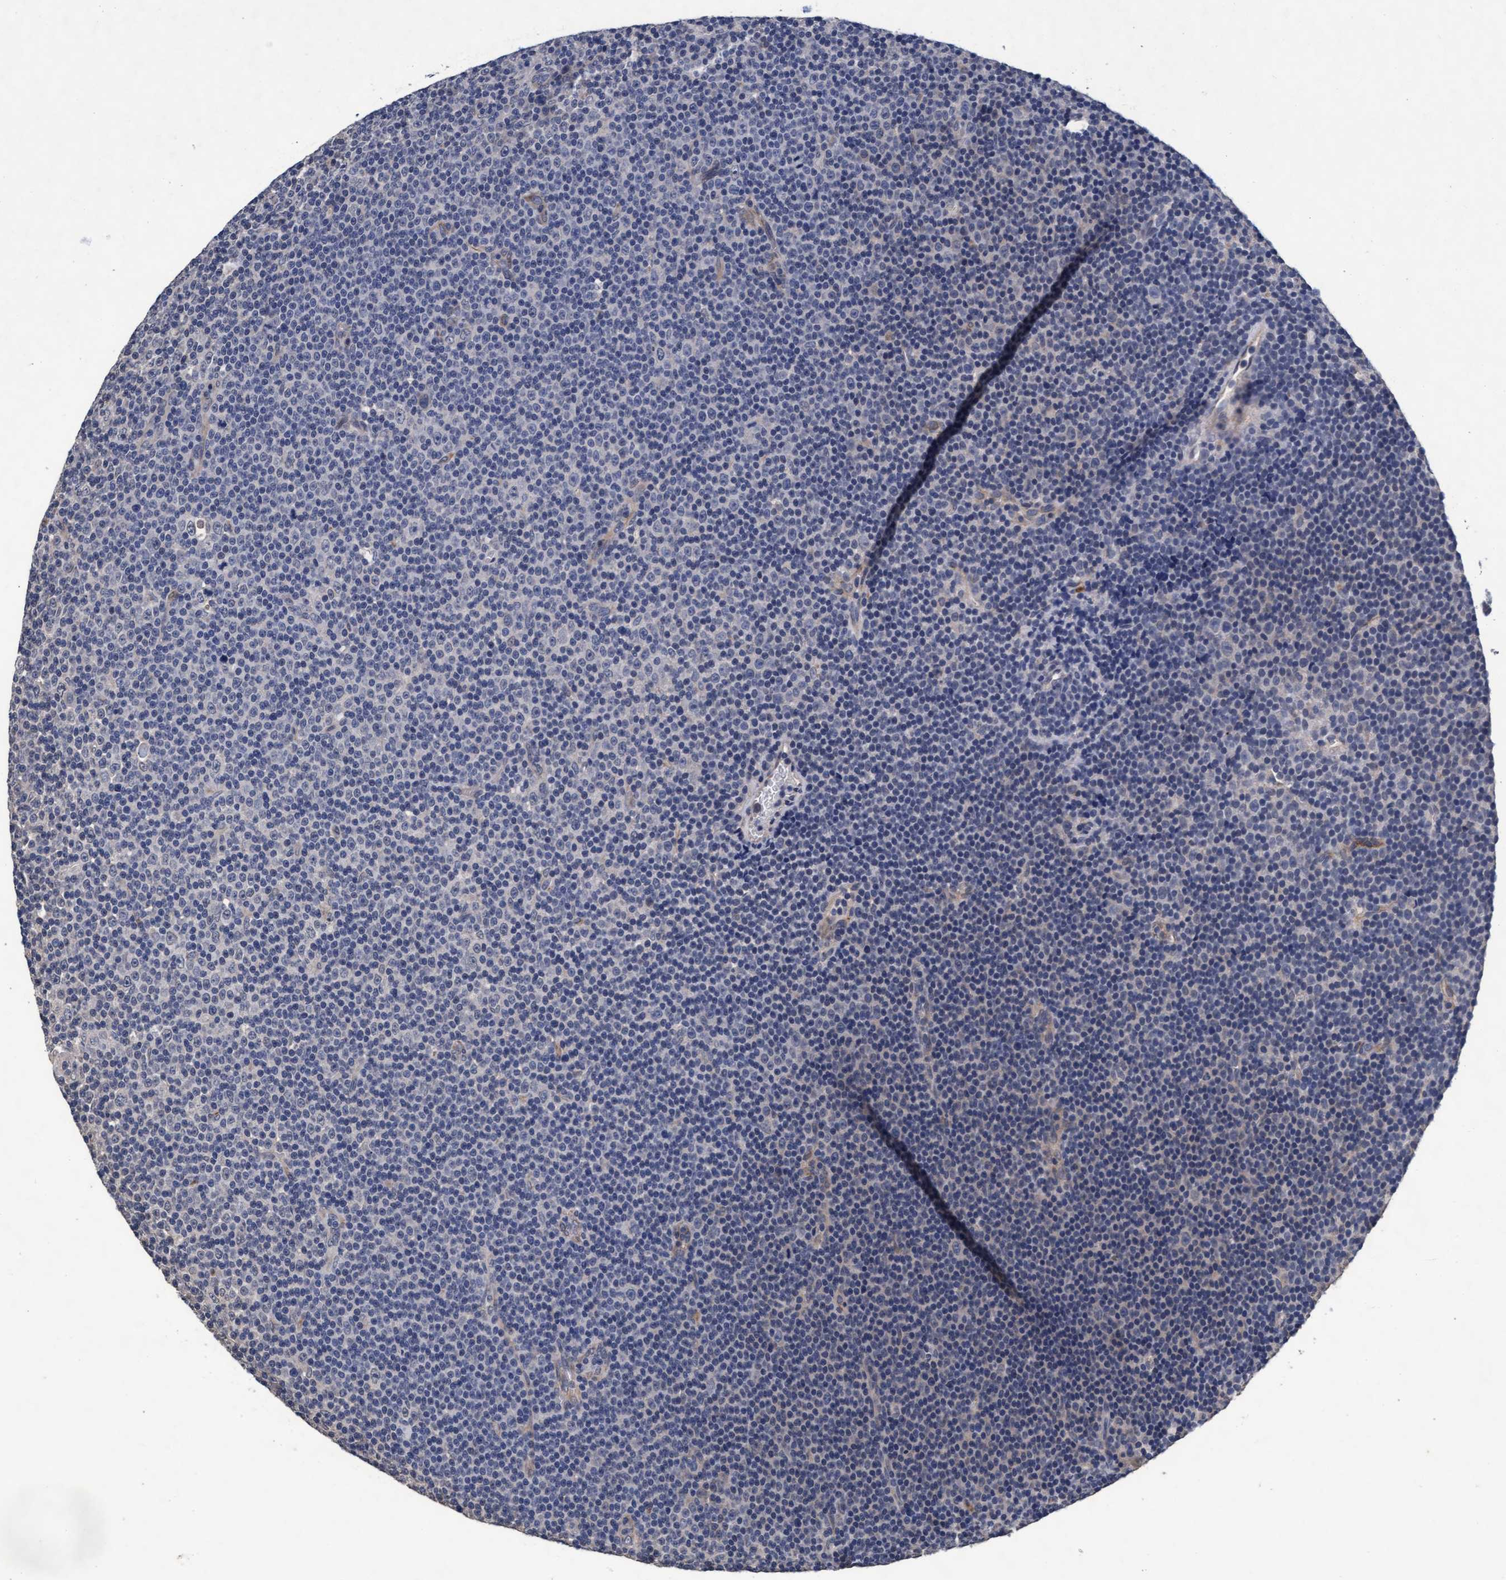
{"staining": {"intensity": "negative", "quantity": "none", "location": "none"}, "tissue": "lymphoma", "cell_type": "Tumor cells", "image_type": "cancer", "snomed": [{"axis": "morphology", "description": "Malignant lymphoma, non-Hodgkin's type, Low grade"}, {"axis": "topography", "description": "Lymph node"}], "caption": "Tumor cells show no significant staining in malignant lymphoma, non-Hodgkin's type (low-grade).", "gene": "CPQ", "patient": {"sex": "female", "age": 67}}